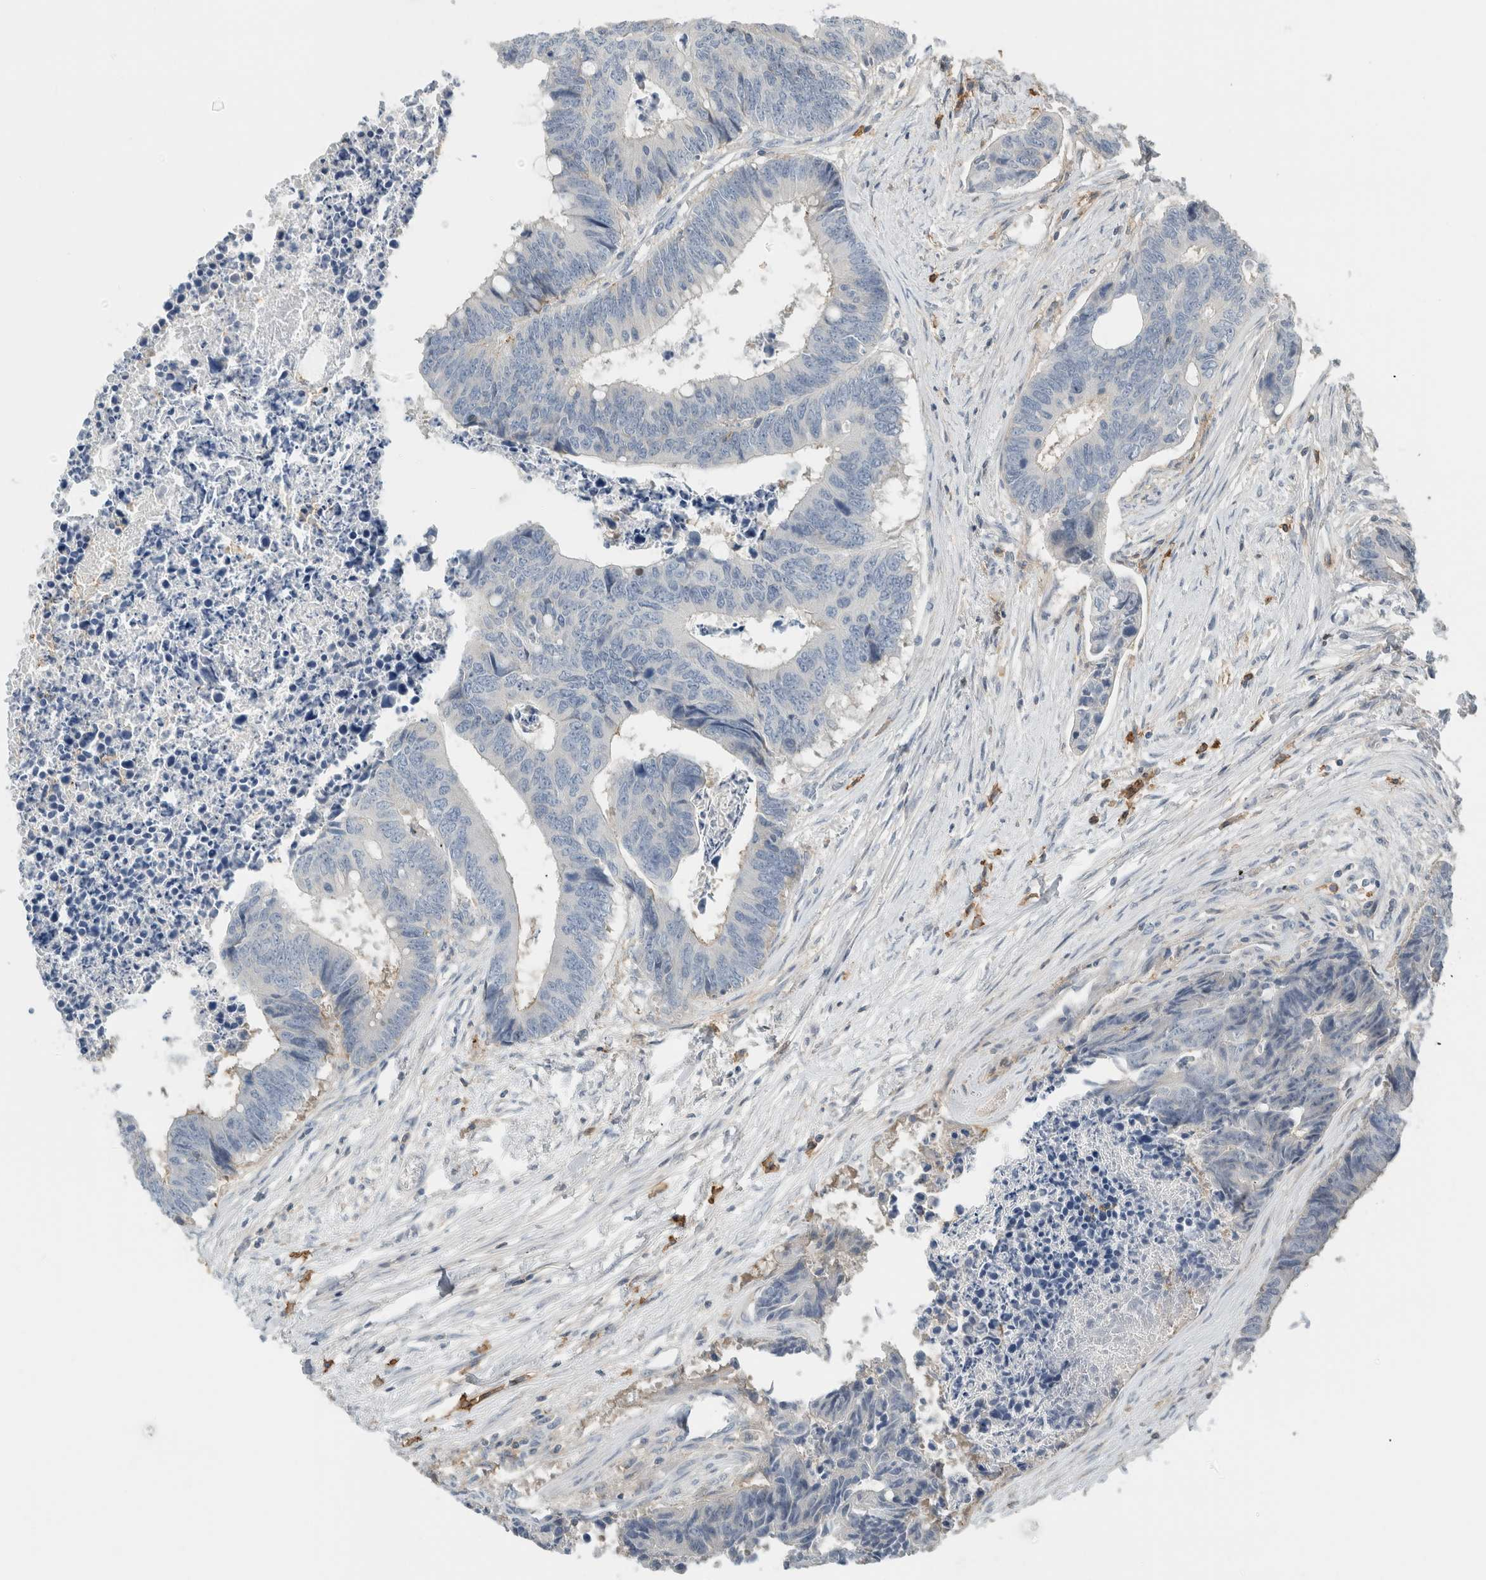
{"staining": {"intensity": "negative", "quantity": "none", "location": "none"}, "tissue": "colorectal cancer", "cell_type": "Tumor cells", "image_type": "cancer", "snomed": [{"axis": "morphology", "description": "Adenocarcinoma, NOS"}, {"axis": "topography", "description": "Rectum"}], "caption": "The photomicrograph demonstrates no significant expression in tumor cells of colorectal cancer.", "gene": "ERCC6L2", "patient": {"sex": "male", "age": 84}}